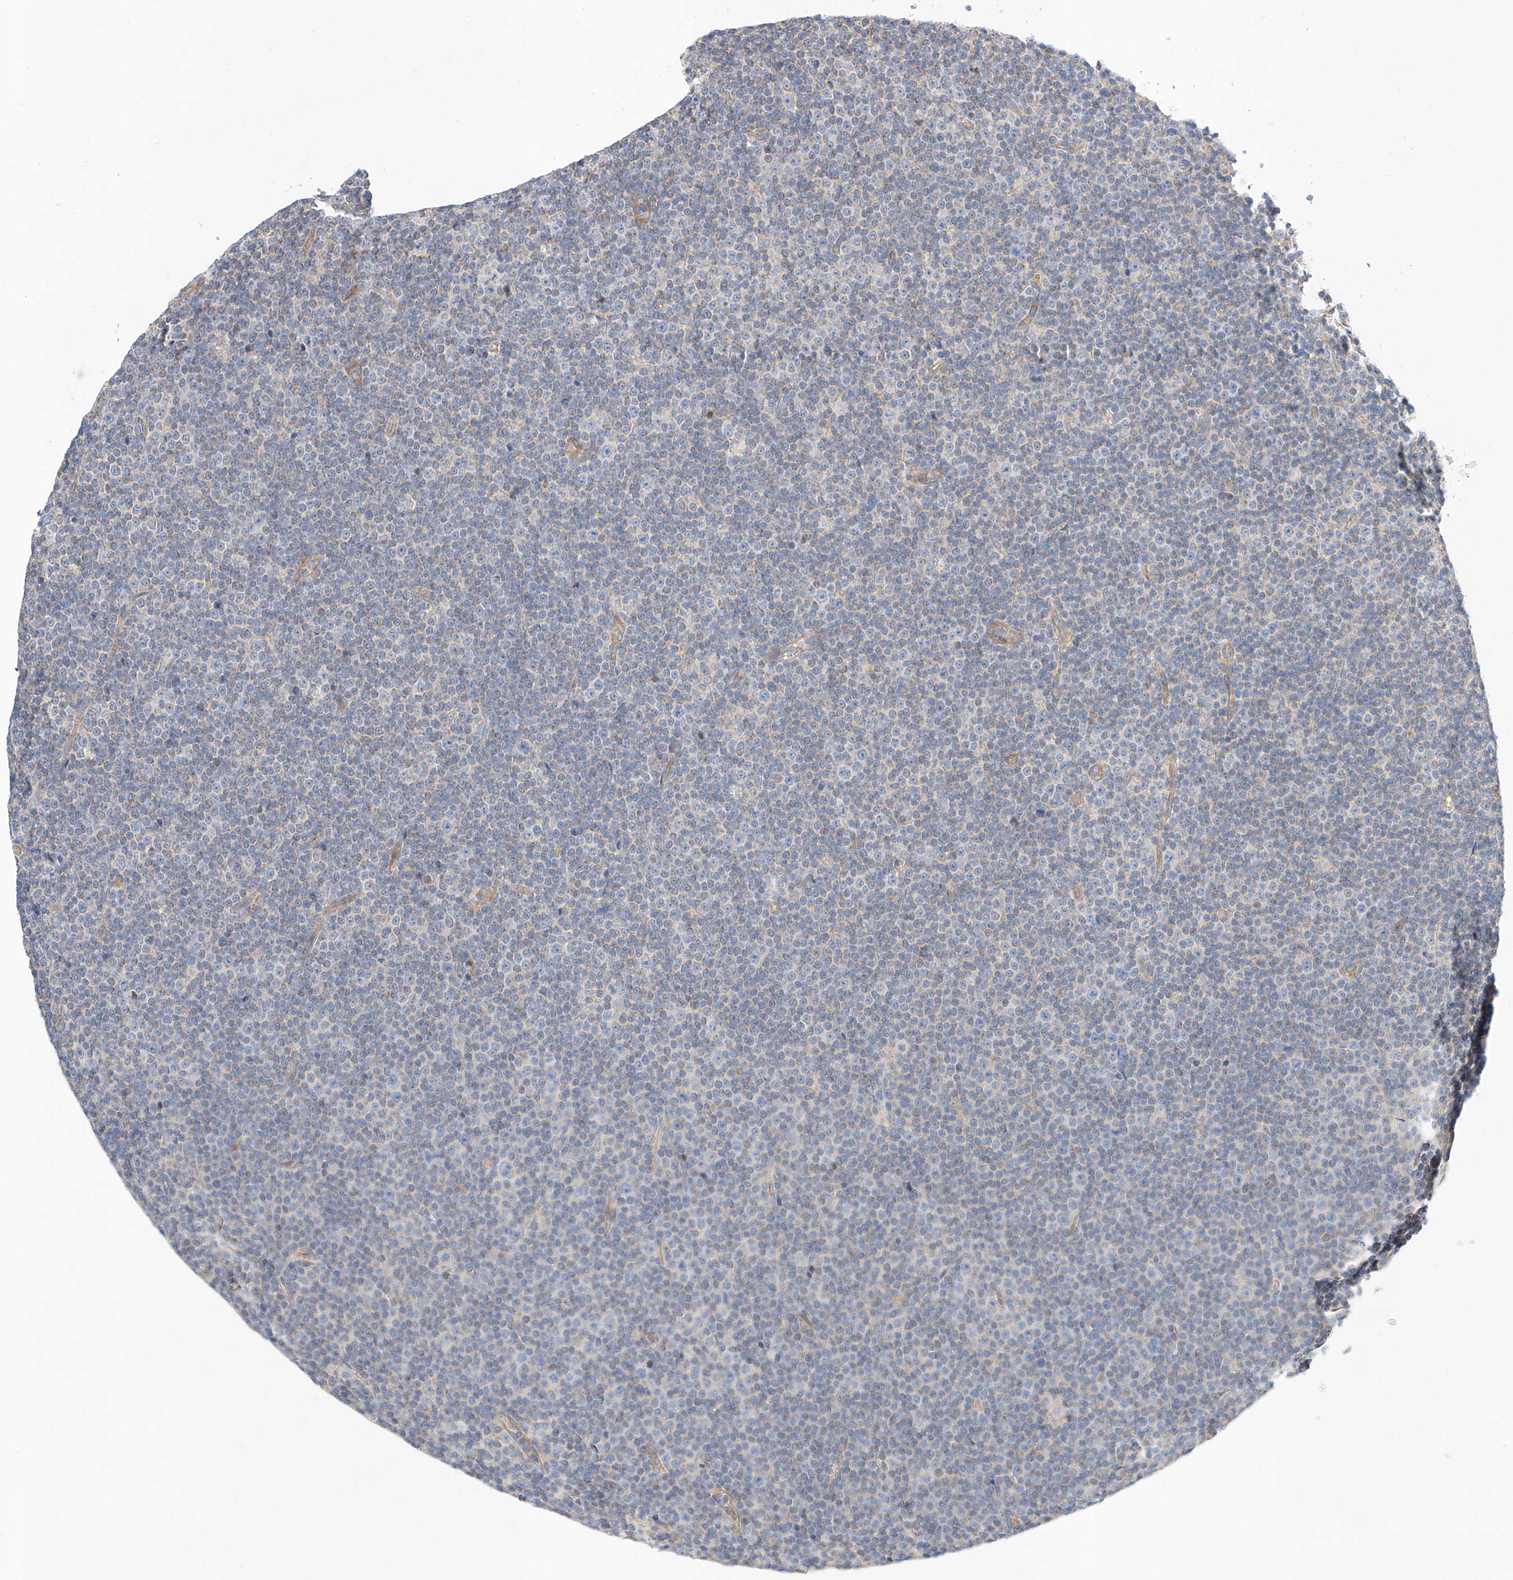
{"staining": {"intensity": "weak", "quantity": "<25%", "location": "cytoplasmic/membranous"}, "tissue": "lymphoma", "cell_type": "Tumor cells", "image_type": "cancer", "snomed": [{"axis": "morphology", "description": "Malignant lymphoma, non-Hodgkin's type, Low grade"}, {"axis": "topography", "description": "Lymph node"}], "caption": "This is an IHC micrograph of human lymphoma. There is no expression in tumor cells.", "gene": "C6orf118", "patient": {"sex": "female", "age": 67}}